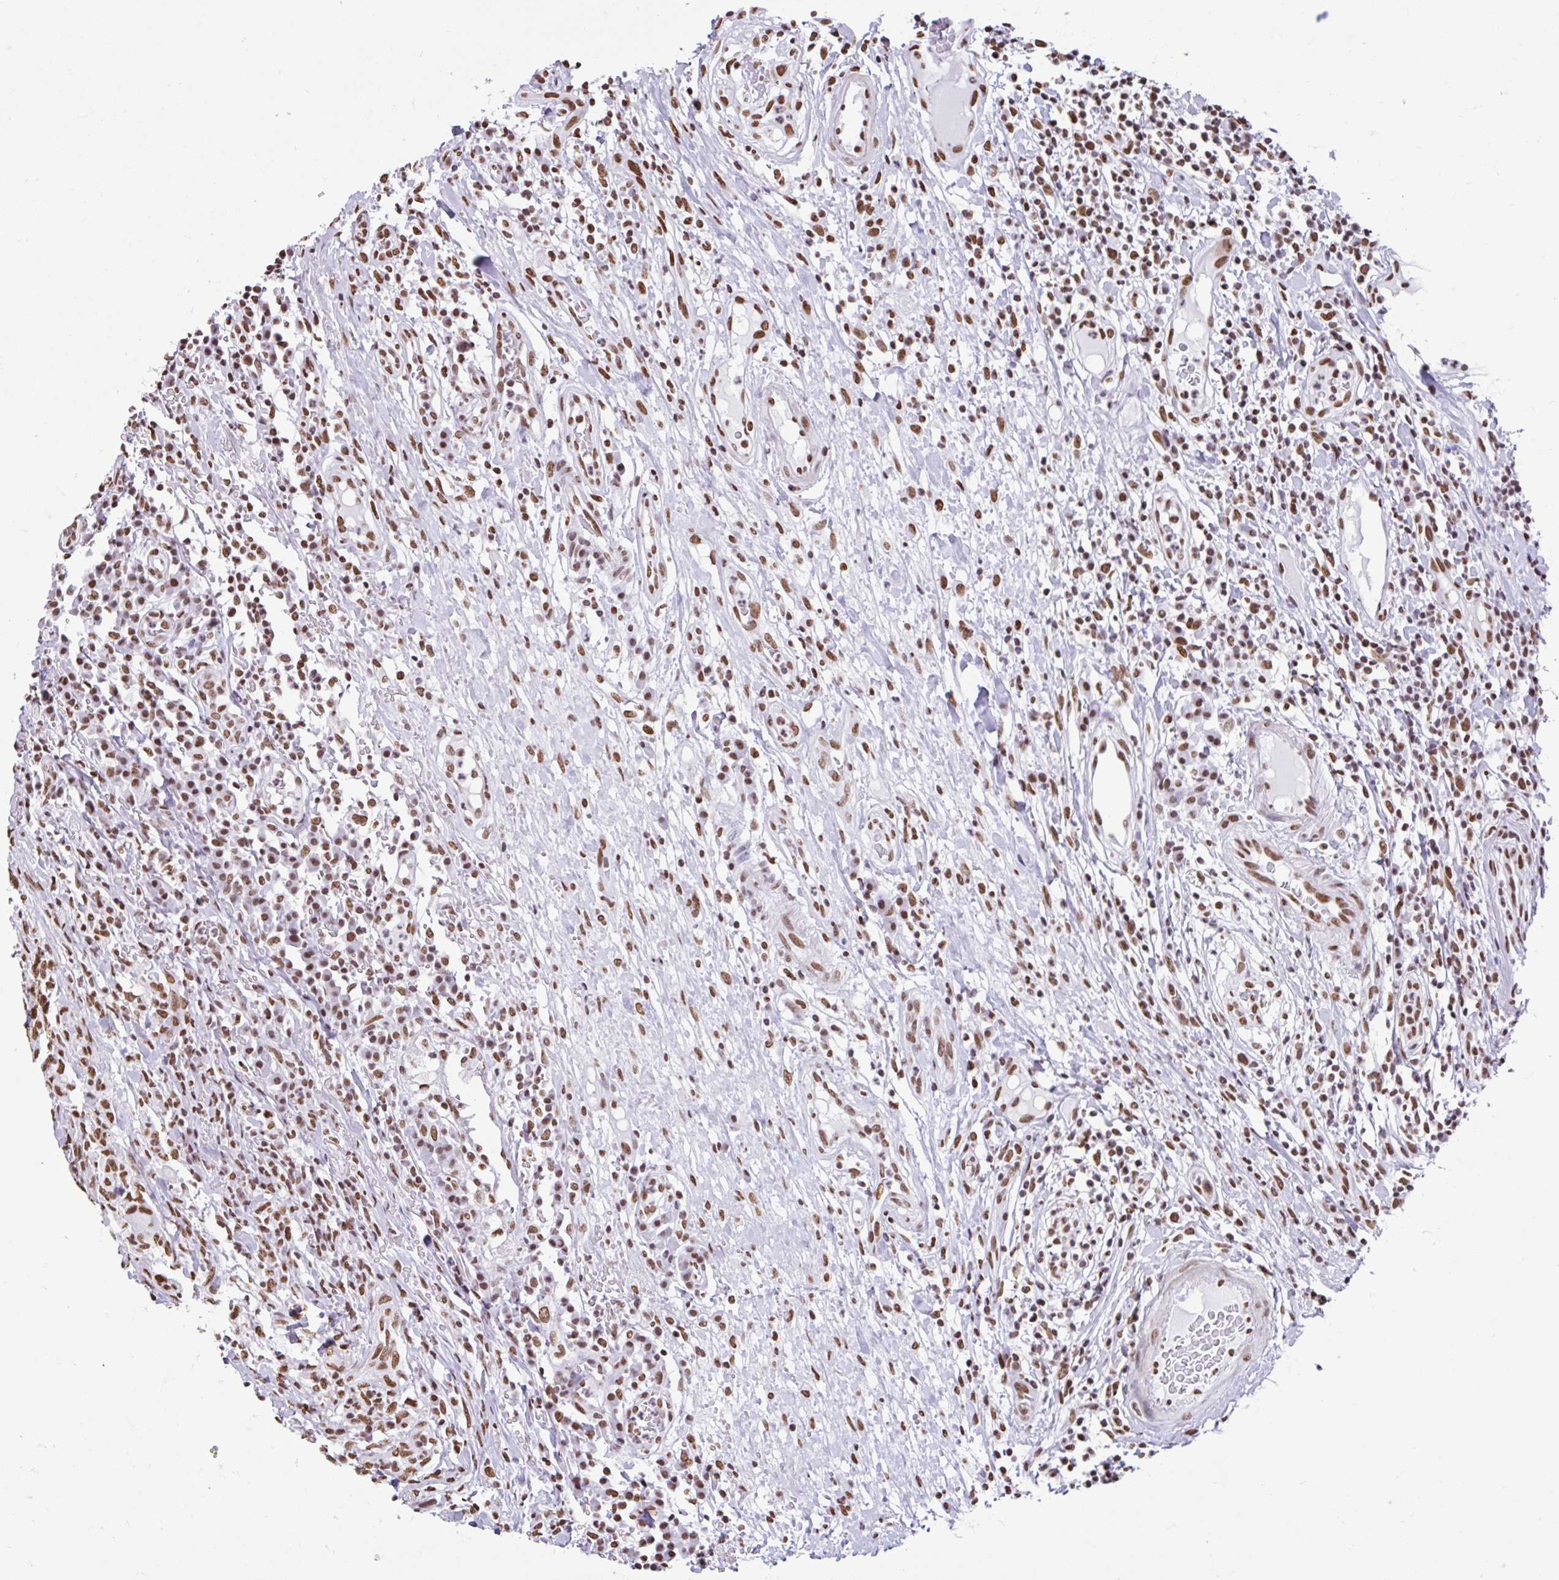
{"staining": {"intensity": "moderate", "quantity": ">75%", "location": "nuclear"}, "tissue": "head and neck cancer", "cell_type": "Tumor cells", "image_type": "cancer", "snomed": [{"axis": "morphology", "description": "Normal tissue, NOS"}, {"axis": "morphology", "description": "Squamous cell carcinoma, NOS"}, {"axis": "topography", "description": "Skeletal muscle"}, {"axis": "topography", "description": "Vascular tissue"}, {"axis": "topography", "description": "Peripheral nerve tissue"}, {"axis": "topography", "description": "Head-Neck"}], "caption": "Protein analysis of head and neck cancer (squamous cell carcinoma) tissue displays moderate nuclear staining in approximately >75% of tumor cells. (DAB IHC, brown staining for protein, blue staining for nuclei).", "gene": "KHDRBS1", "patient": {"sex": "male", "age": 66}}